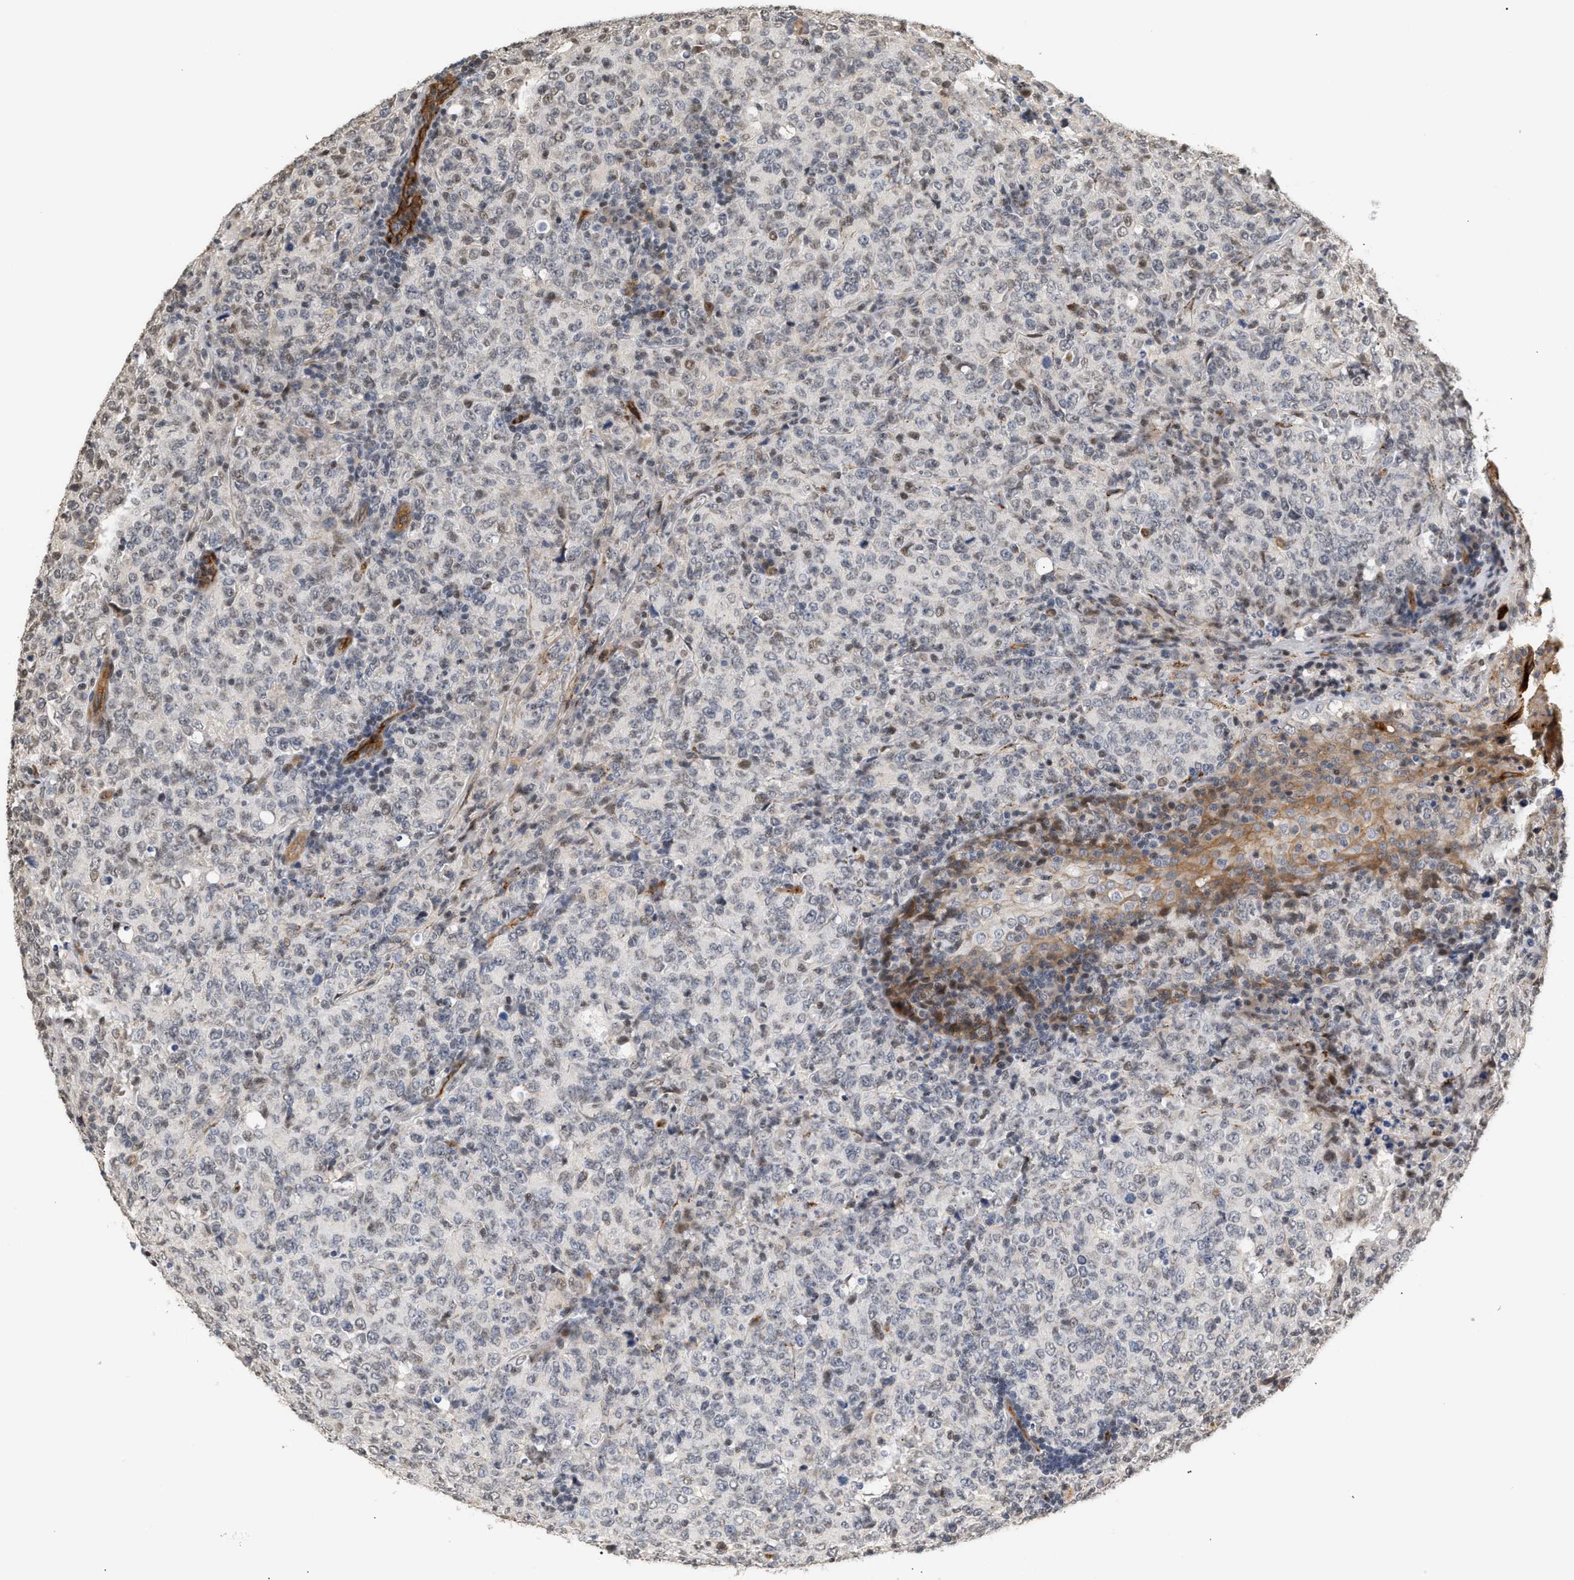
{"staining": {"intensity": "weak", "quantity": "<25%", "location": "nuclear"}, "tissue": "lymphoma", "cell_type": "Tumor cells", "image_type": "cancer", "snomed": [{"axis": "morphology", "description": "Malignant lymphoma, non-Hodgkin's type, High grade"}, {"axis": "topography", "description": "Tonsil"}], "caption": "There is no significant staining in tumor cells of high-grade malignant lymphoma, non-Hodgkin's type. The staining was performed using DAB to visualize the protein expression in brown, while the nuclei were stained in blue with hematoxylin (Magnification: 20x).", "gene": "PLXND1", "patient": {"sex": "female", "age": 36}}